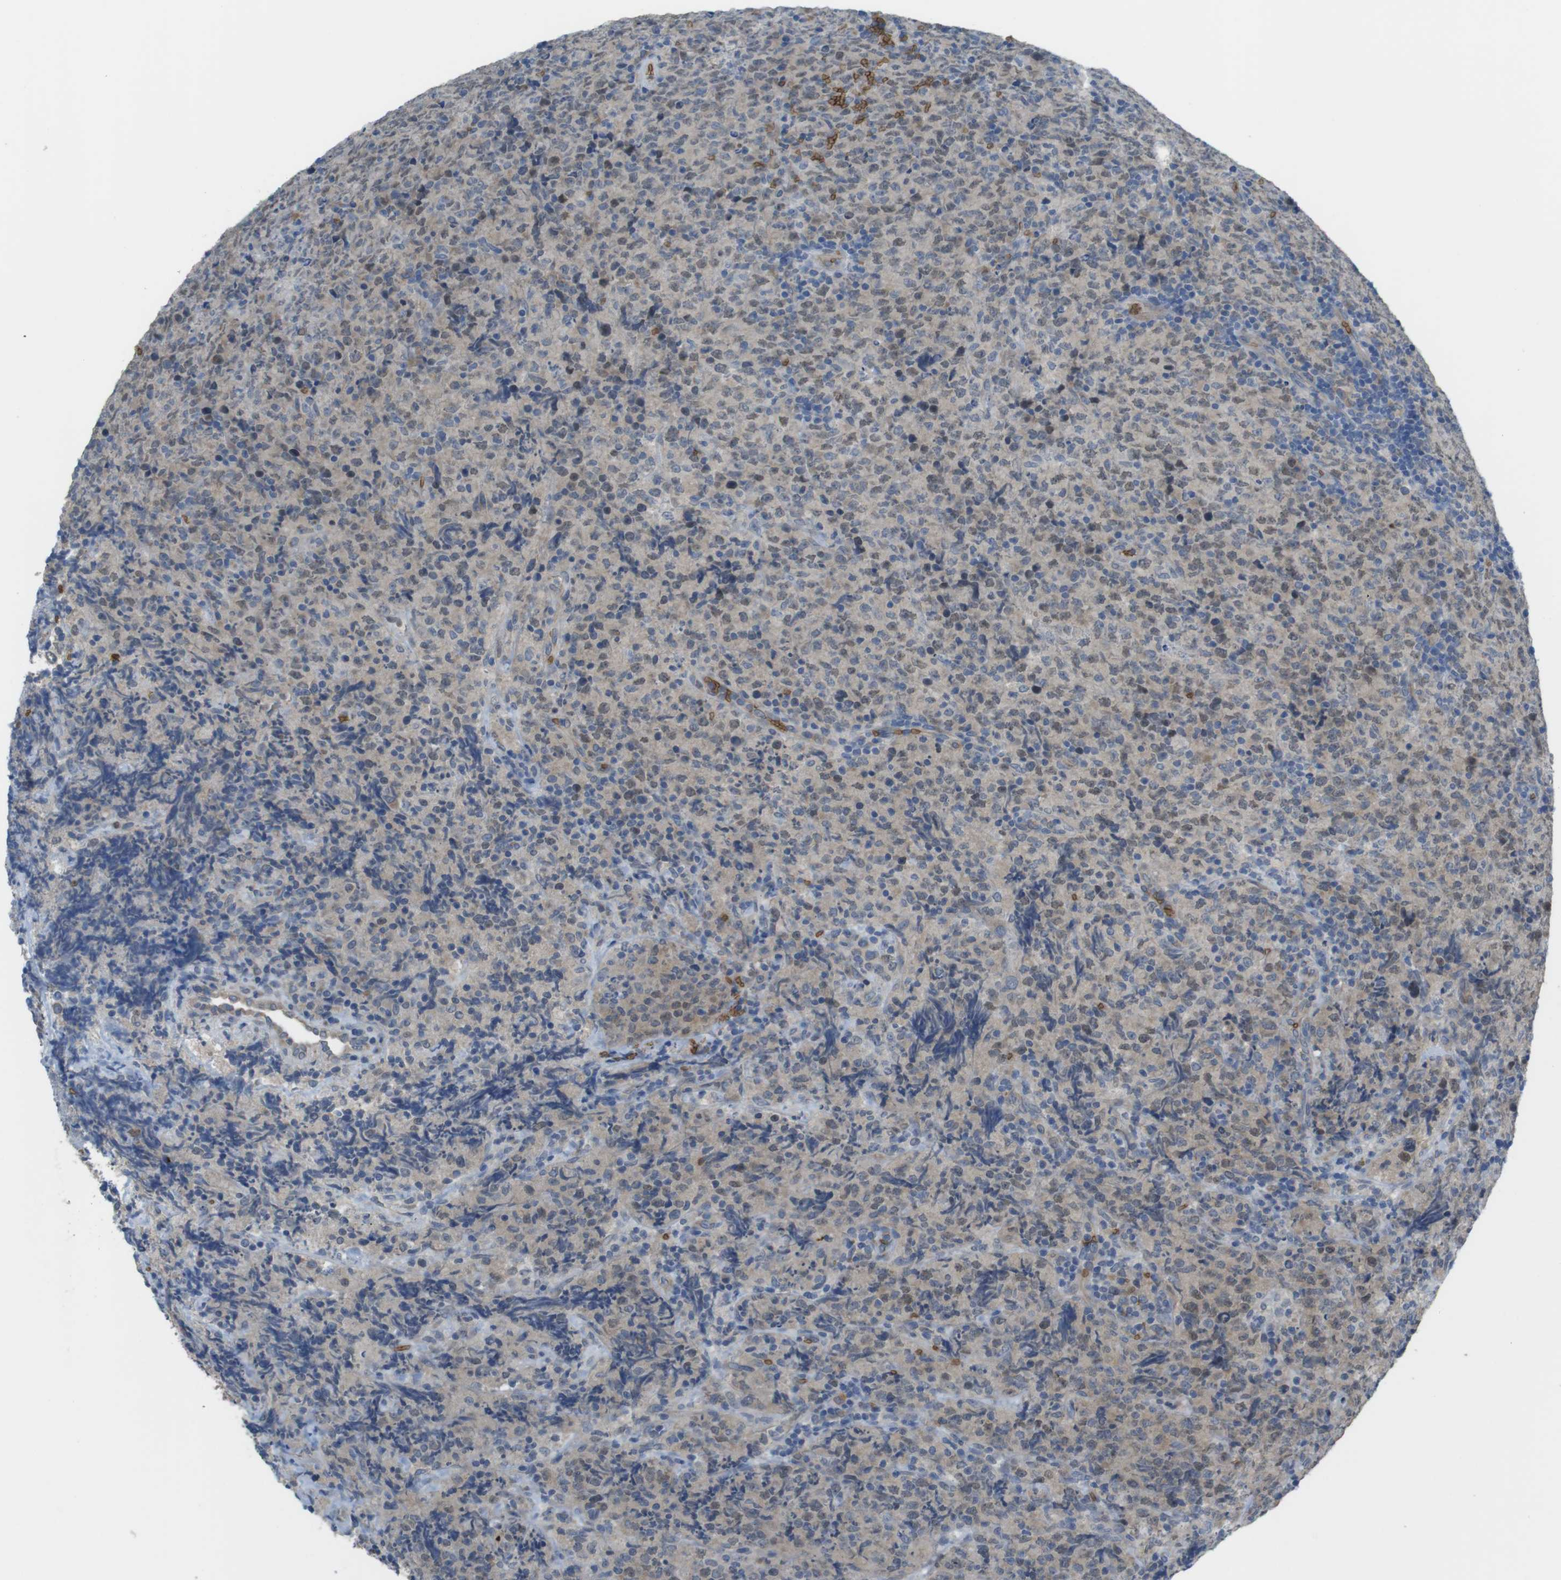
{"staining": {"intensity": "weak", "quantity": ">75%", "location": "cytoplasmic/membranous,nuclear"}, "tissue": "lymphoma", "cell_type": "Tumor cells", "image_type": "cancer", "snomed": [{"axis": "morphology", "description": "Malignant lymphoma, non-Hodgkin's type, High grade"}, {"axis": "topography", "description": "Tonsil"}], "caption": "High-grade malignant lymphoma, non-Hodgkin's type stained for a protein (brown) shows weak cytoplasmic/membranous and nuclear positive staining in approximately >75% of tumor cells.", "gene": "GYPA", "patient": {"sex": "female", "age": 36}}